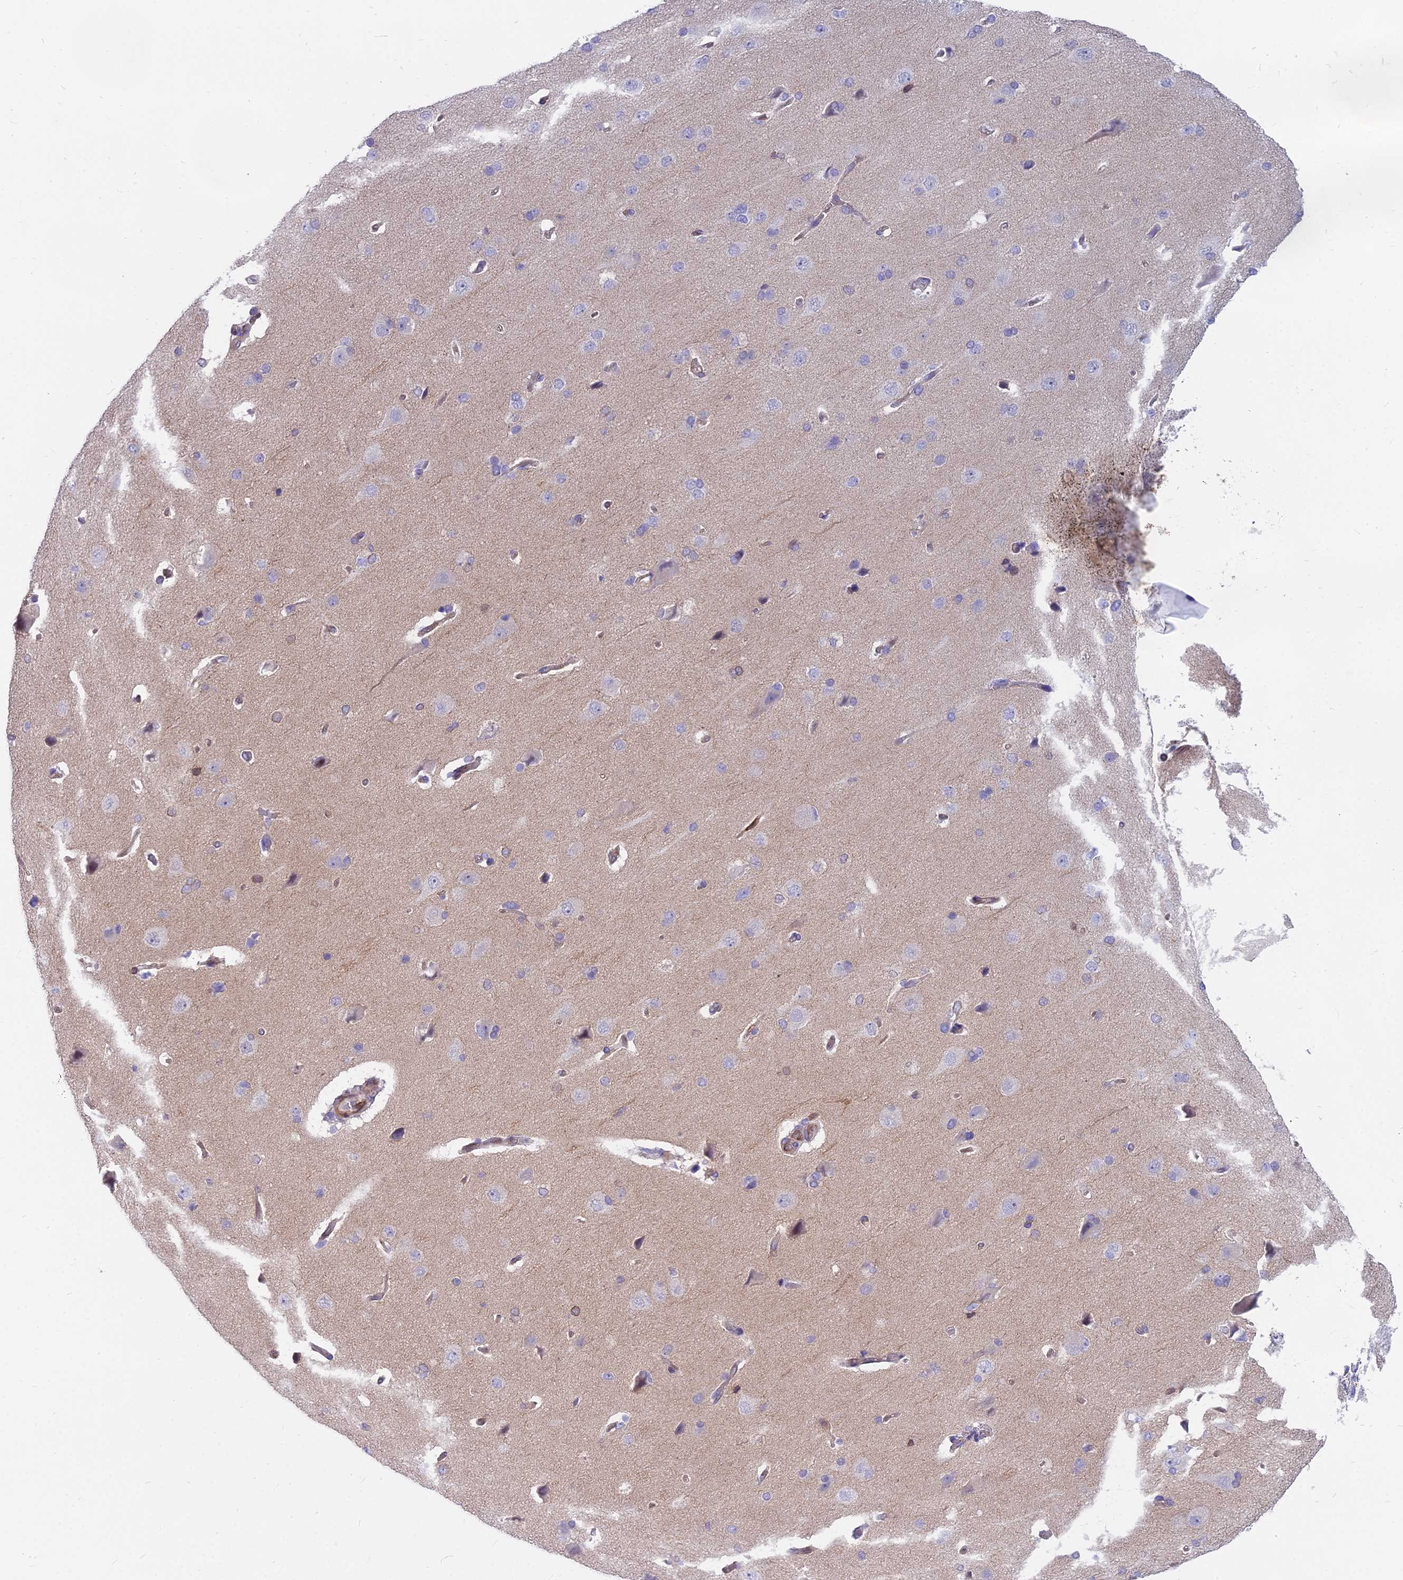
{"staining": {"intensity": "weak", "quantity": ">75%", "location": "cytoplasmic/membranous"}, "tissue": "cerebral cortex", "cell_type": "Endothelial cells", "image_type": "normal", "snomed": [{"axis": "morphology", "description": "Normal tissue, NOS"}, {"axis": "topography", "description": "Cerebral cortex"}], "caption": "DAB (3,3'-diaminobenzidine) immunohistochemical staining of normal human cerebral cortex exhibits weak cytoplasmic/membranous protein expression in approximately >75% of endothelial cells. The staining was performed using DAB to visualize the protein expression in brown, while the nuclei were stained in blue with hematoxylin (Magnification: 20x).", "gene": "HLA", "patient": {"sex": "male", "age": 62}}